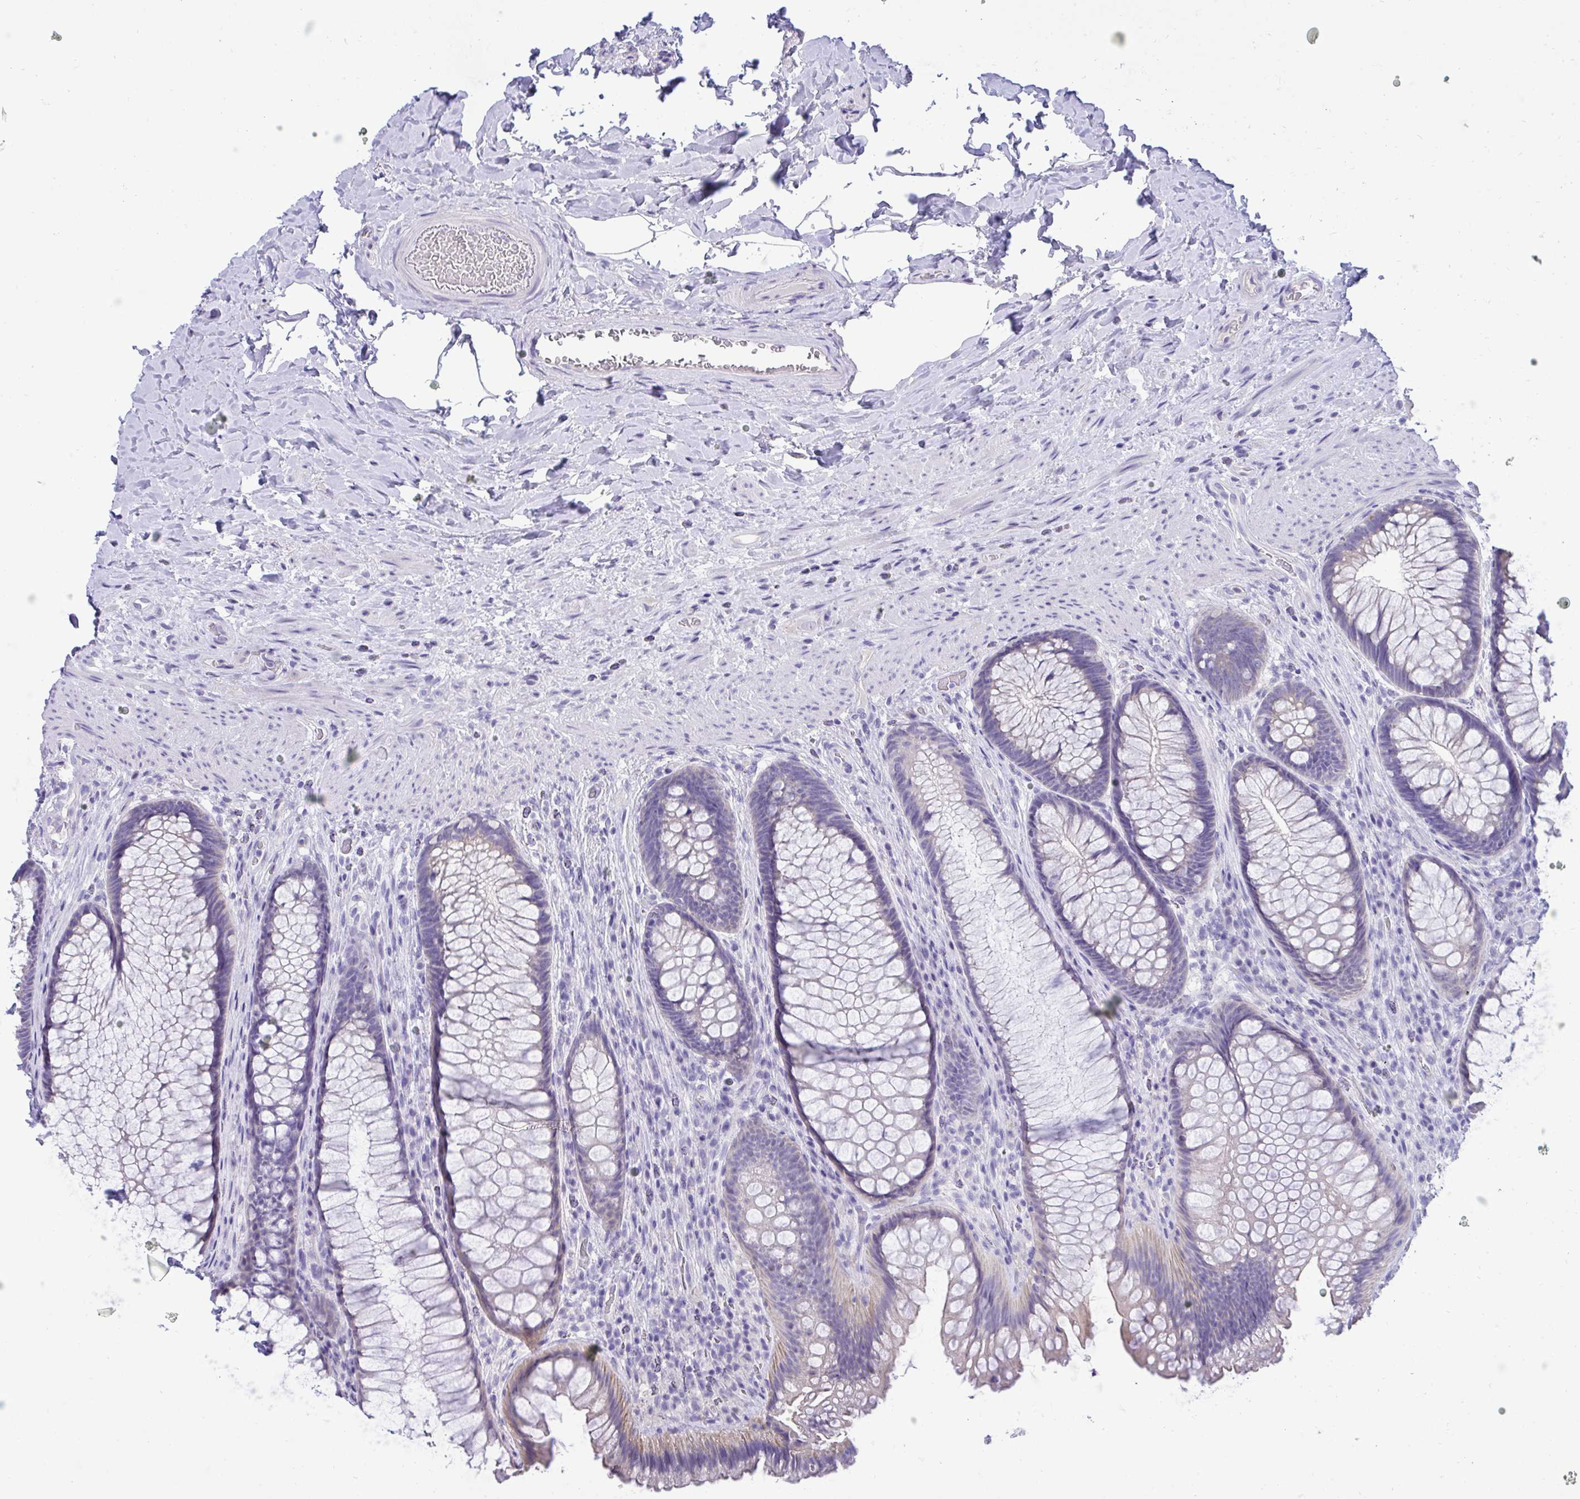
{"staining": {"intensity": "negative", "quantity": "none", "location": "none"}, "tissue": "rectum", "cell_type": "Glandular cells", "image_type": "normal", "snomed": [{"axis": "morphology", "description": "Normal tissue, NOS"}, {"axis": "topography", "description": "Rectum"}], "caption": "The image displays no significant expression in glandular cells of rectum. (Stains: DAB IHC with hematoxylin counter stain, Microscopy: brightfield microscopy at high magnification).", "gene": "TMCO5A", "patient": {"sex": "male", "age": 53}}